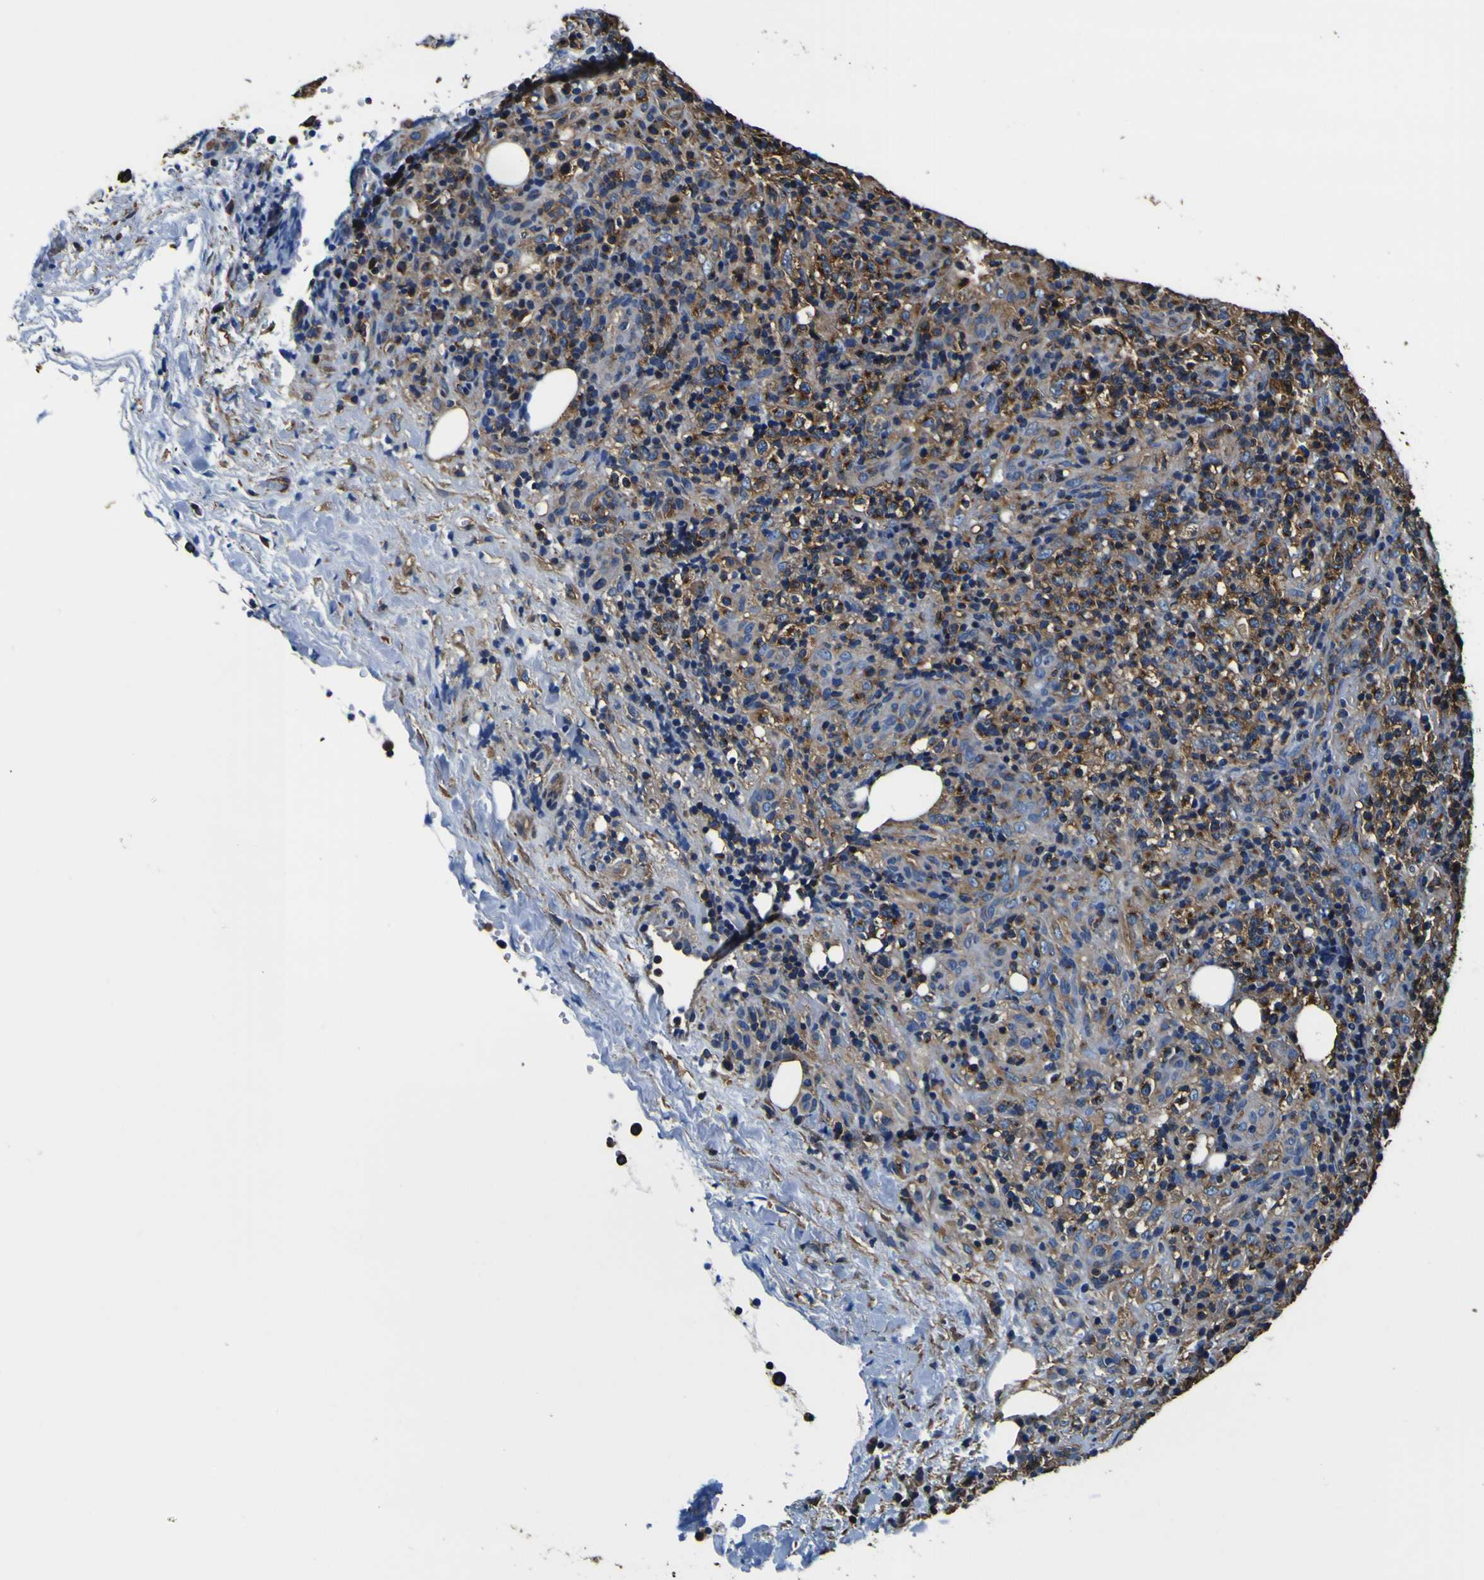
{"staining": {"intensity": "moderate", "quantity": ">75%", "location": "cytoplasmic/membranous"}, "tissue": "lymphoma", "cell_type": "Tumor cells", "image_type": "cancer", "snomed": [{"axis": "morphology", "description": "Malignant lymphoma, non-Hodgkin's type, High grade"}, {"axis": "topography", "description": "Lymph node"}], "caption": "A brown stain labels moderate cytoplasmic/membranous positivity of a protein in human malignant lymphoma, non-Hodgkin's type (high-grade) tumor cells.", "gene": "TUBA1B", "patient": {"sex": "female", "age": 76}}